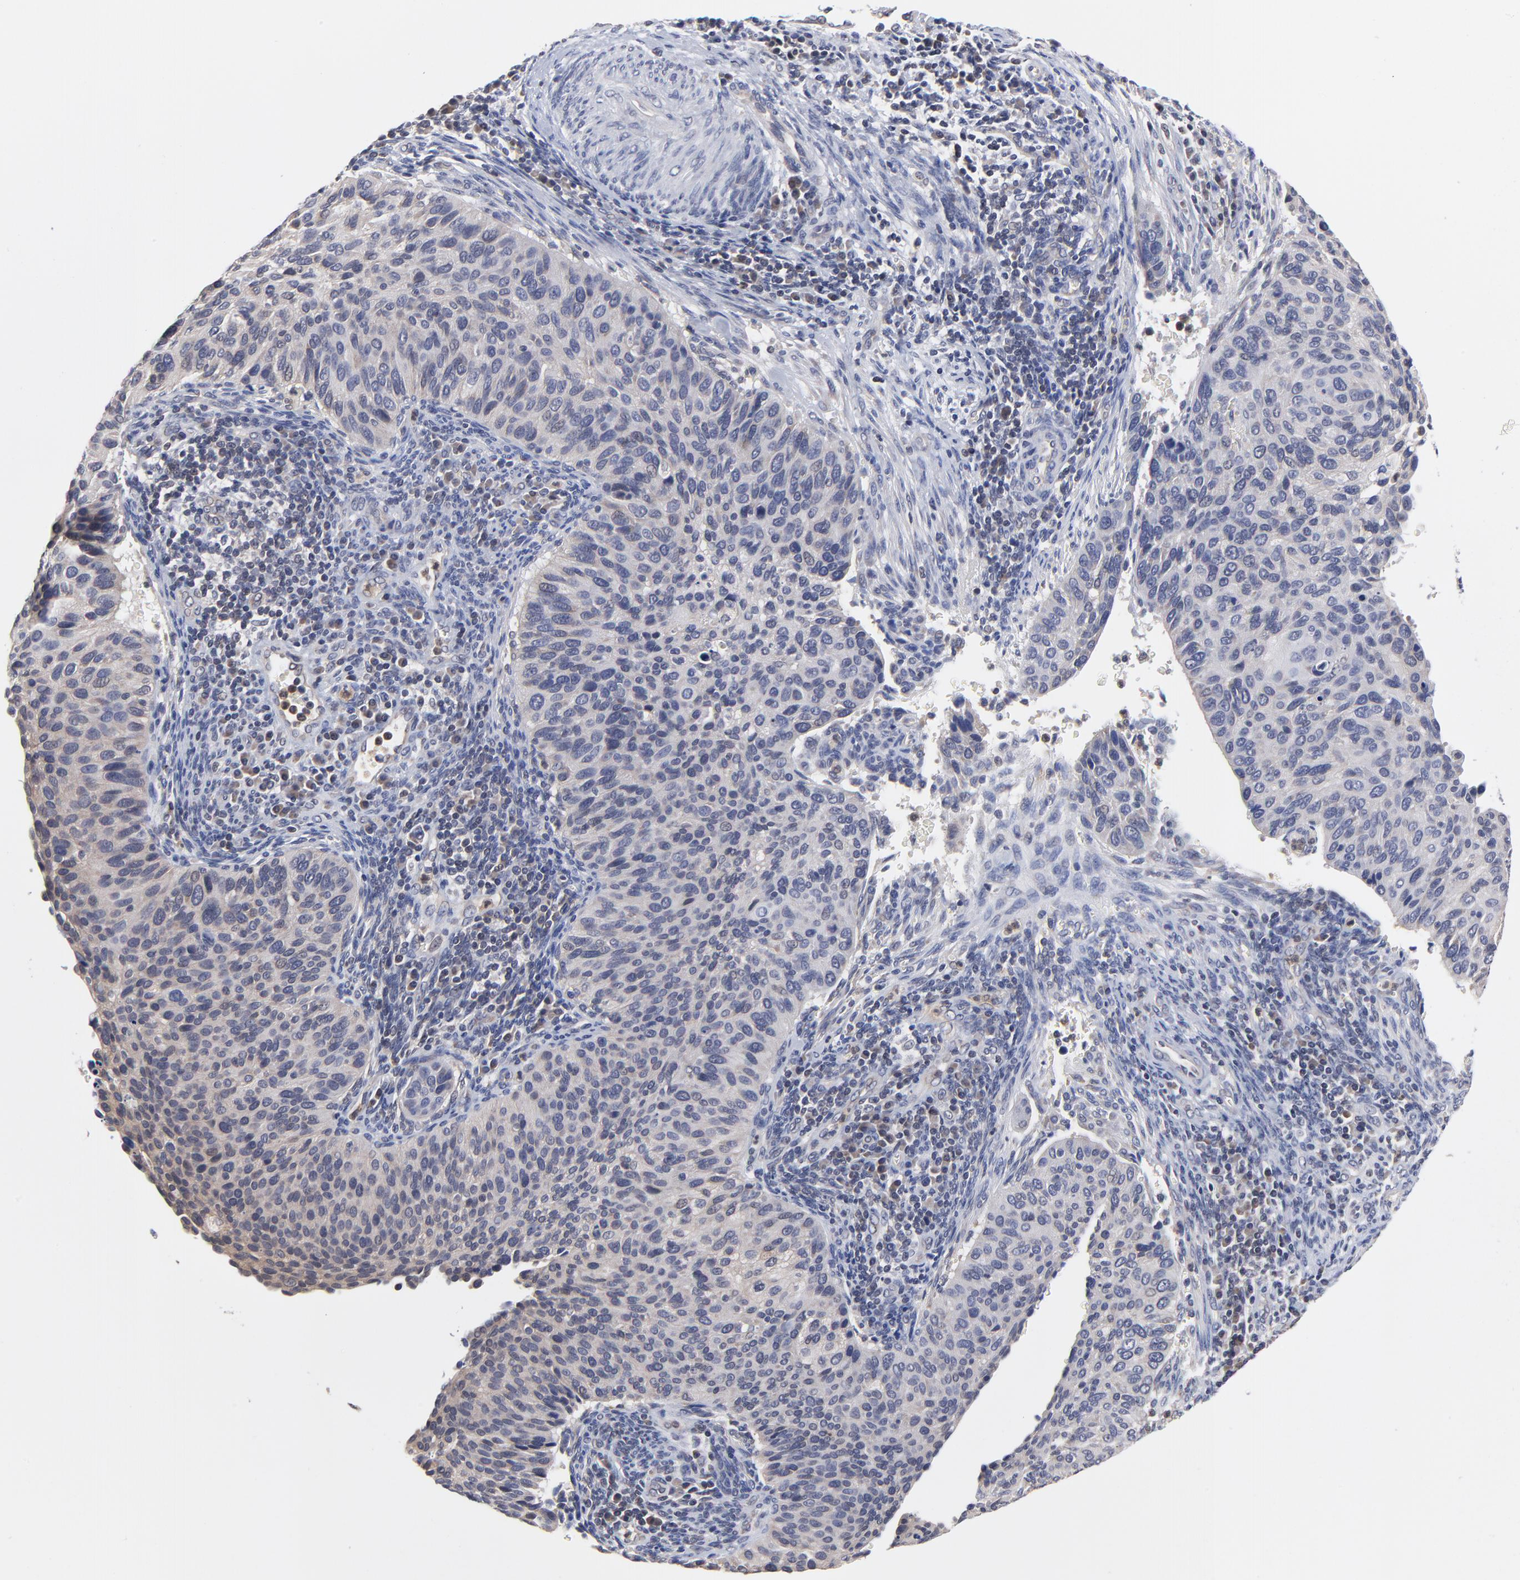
{"staining": {"intensity": "weak", "quantity": ">75%", "location": "cytoplasmic/membranous"}, "tissue": "cervical cancer", "cell_type": "Tumor cells", "image_type": "cancer", "snomed": [{"axis": "morphology", "description": "Adenocarcinoma, NOS"}, {"axis": "topography", "description": "Cervix"}], "caption": "A micrograph of human adenocarcinoma (cervical) stained for a protein displays weak cytoplasmic/membranous brown staining in tumor cells.", "gene": "PCMT1", "patient": {"sex": "female", "age": 29}}